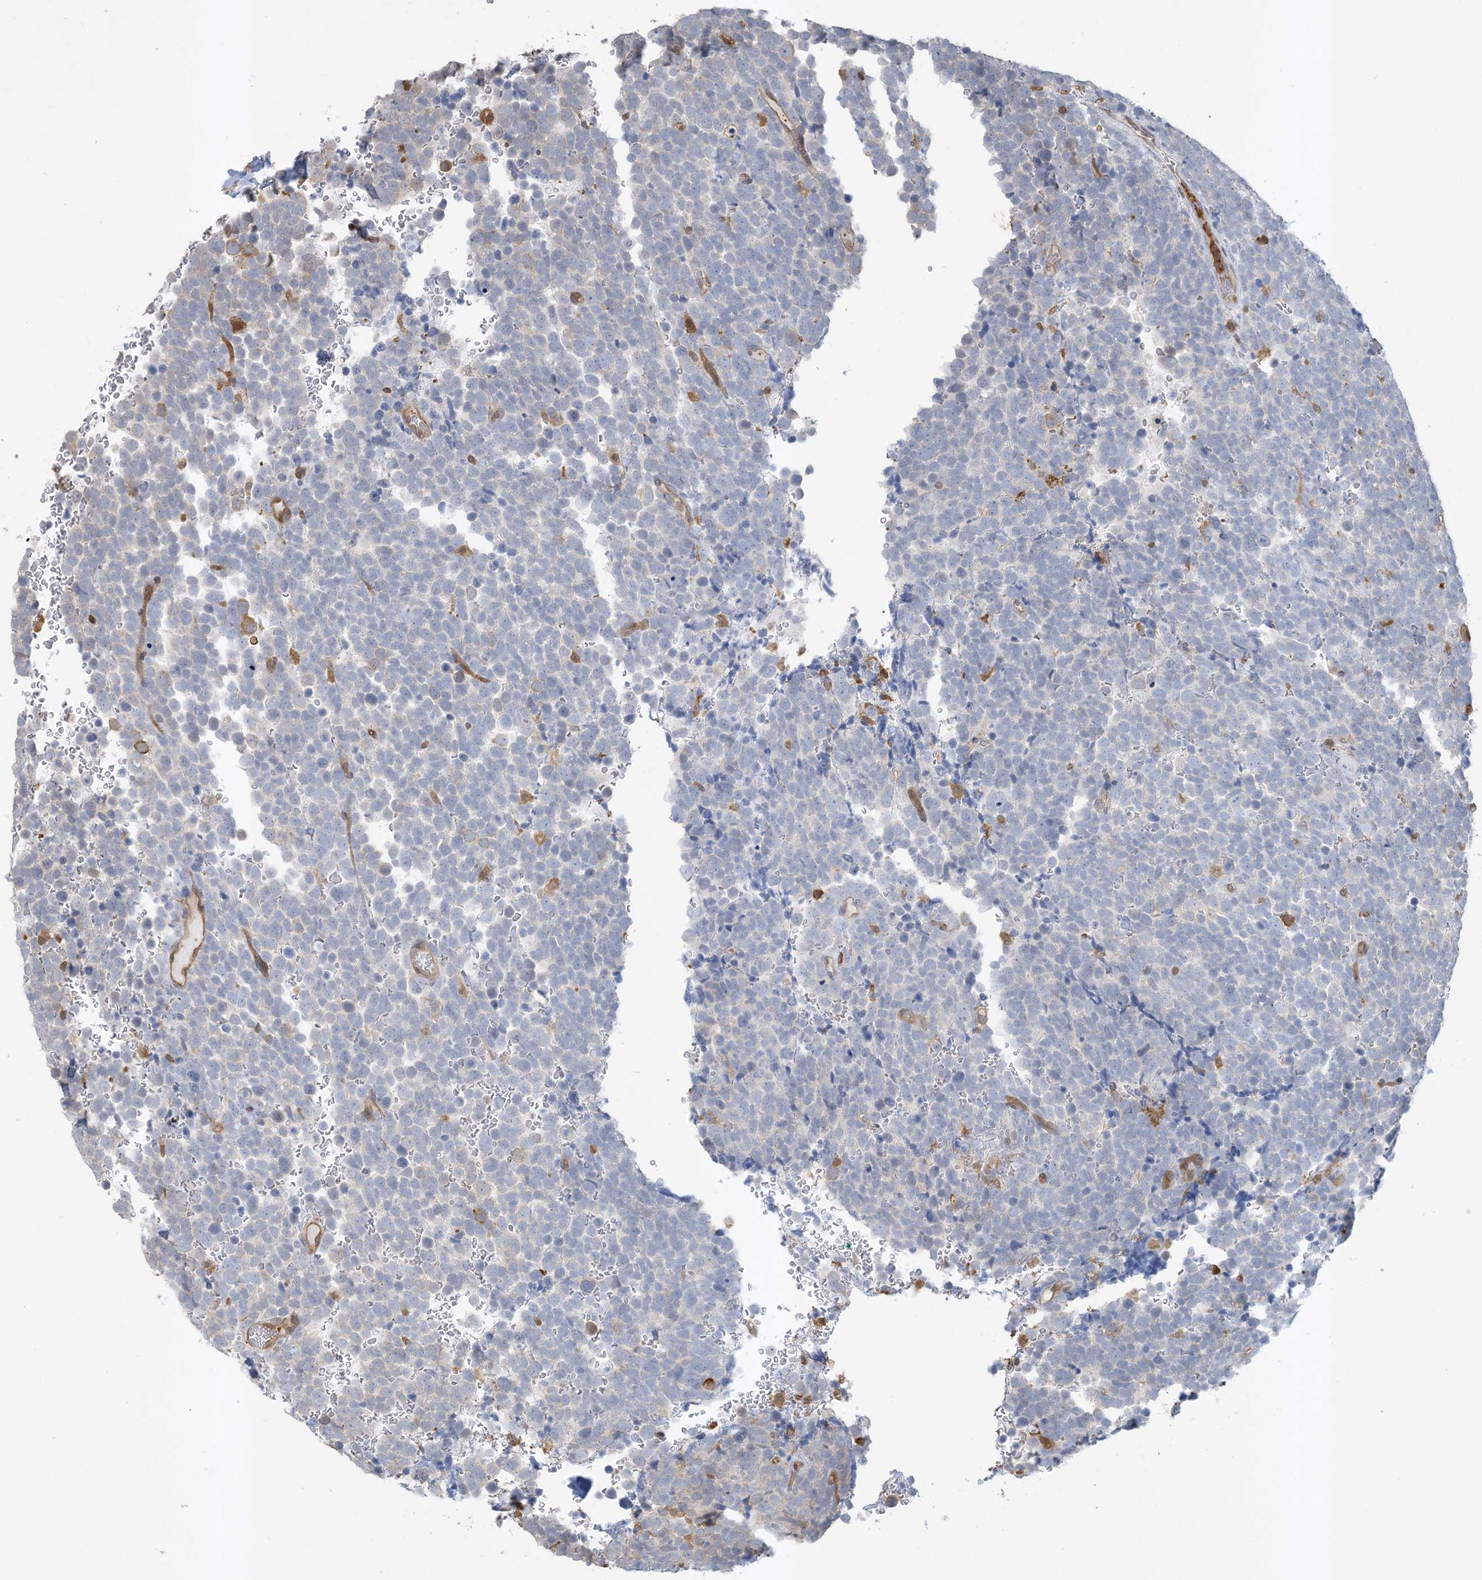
{"staining": {"intensity": "negative", "quantity": "none", "location": "none"}, "tissue": "urothelial cancer", "cell_type": "Tumor cells", "image_type": "cancer", "snomed": [{"axis": "morphology", "description": "Urothelial carcinoma, High grade"}, {"axis": "topography", "description": "Urinary bladder"}], "caption": "Micrograph shows no significant protein positivity in tumor cells of urothelial cancer.", "gene": "TMSB4X", "patient": {"sex": "female", "age": 82}}